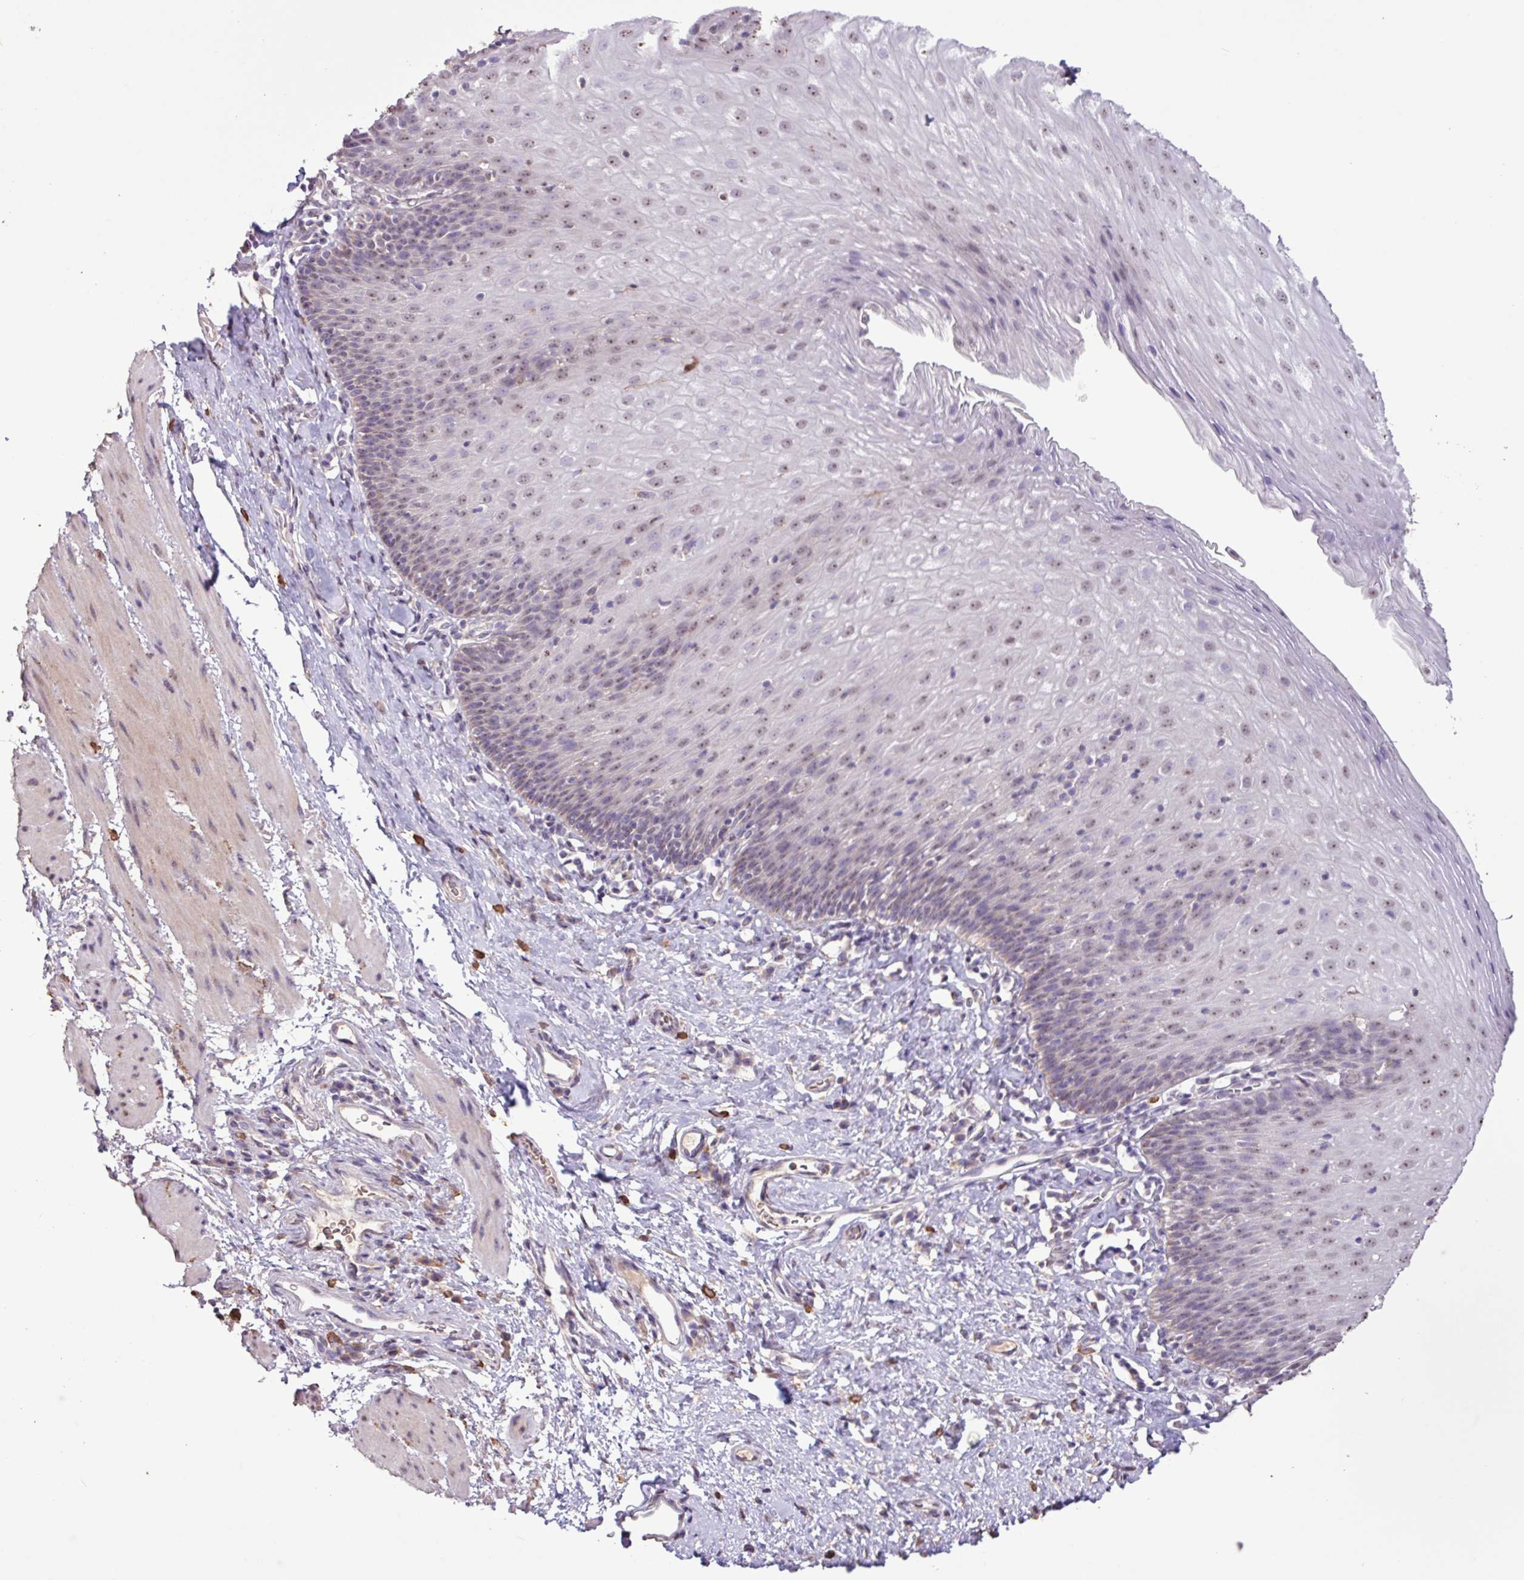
{"staining": {"intensity": "moderate", "quantity": "25%-75%", "location": "nuclear"}, "tissue": "esophagus", "cell_type": "Squamous epithelial cells", "image_type": "normal", "snomed": [{"axis": "morphology", "description": "Normal tissue, NOS"}, {"axis": "topography", "description": "Esophagus"}], "caption": "Protein analysis of normal esophagus reveals moderate nuclear staining in approximately 25%-75% of squamous epithelial cells.", "gene": "L3MBTL3", "patient": {"sex": "female", "age": 61}}